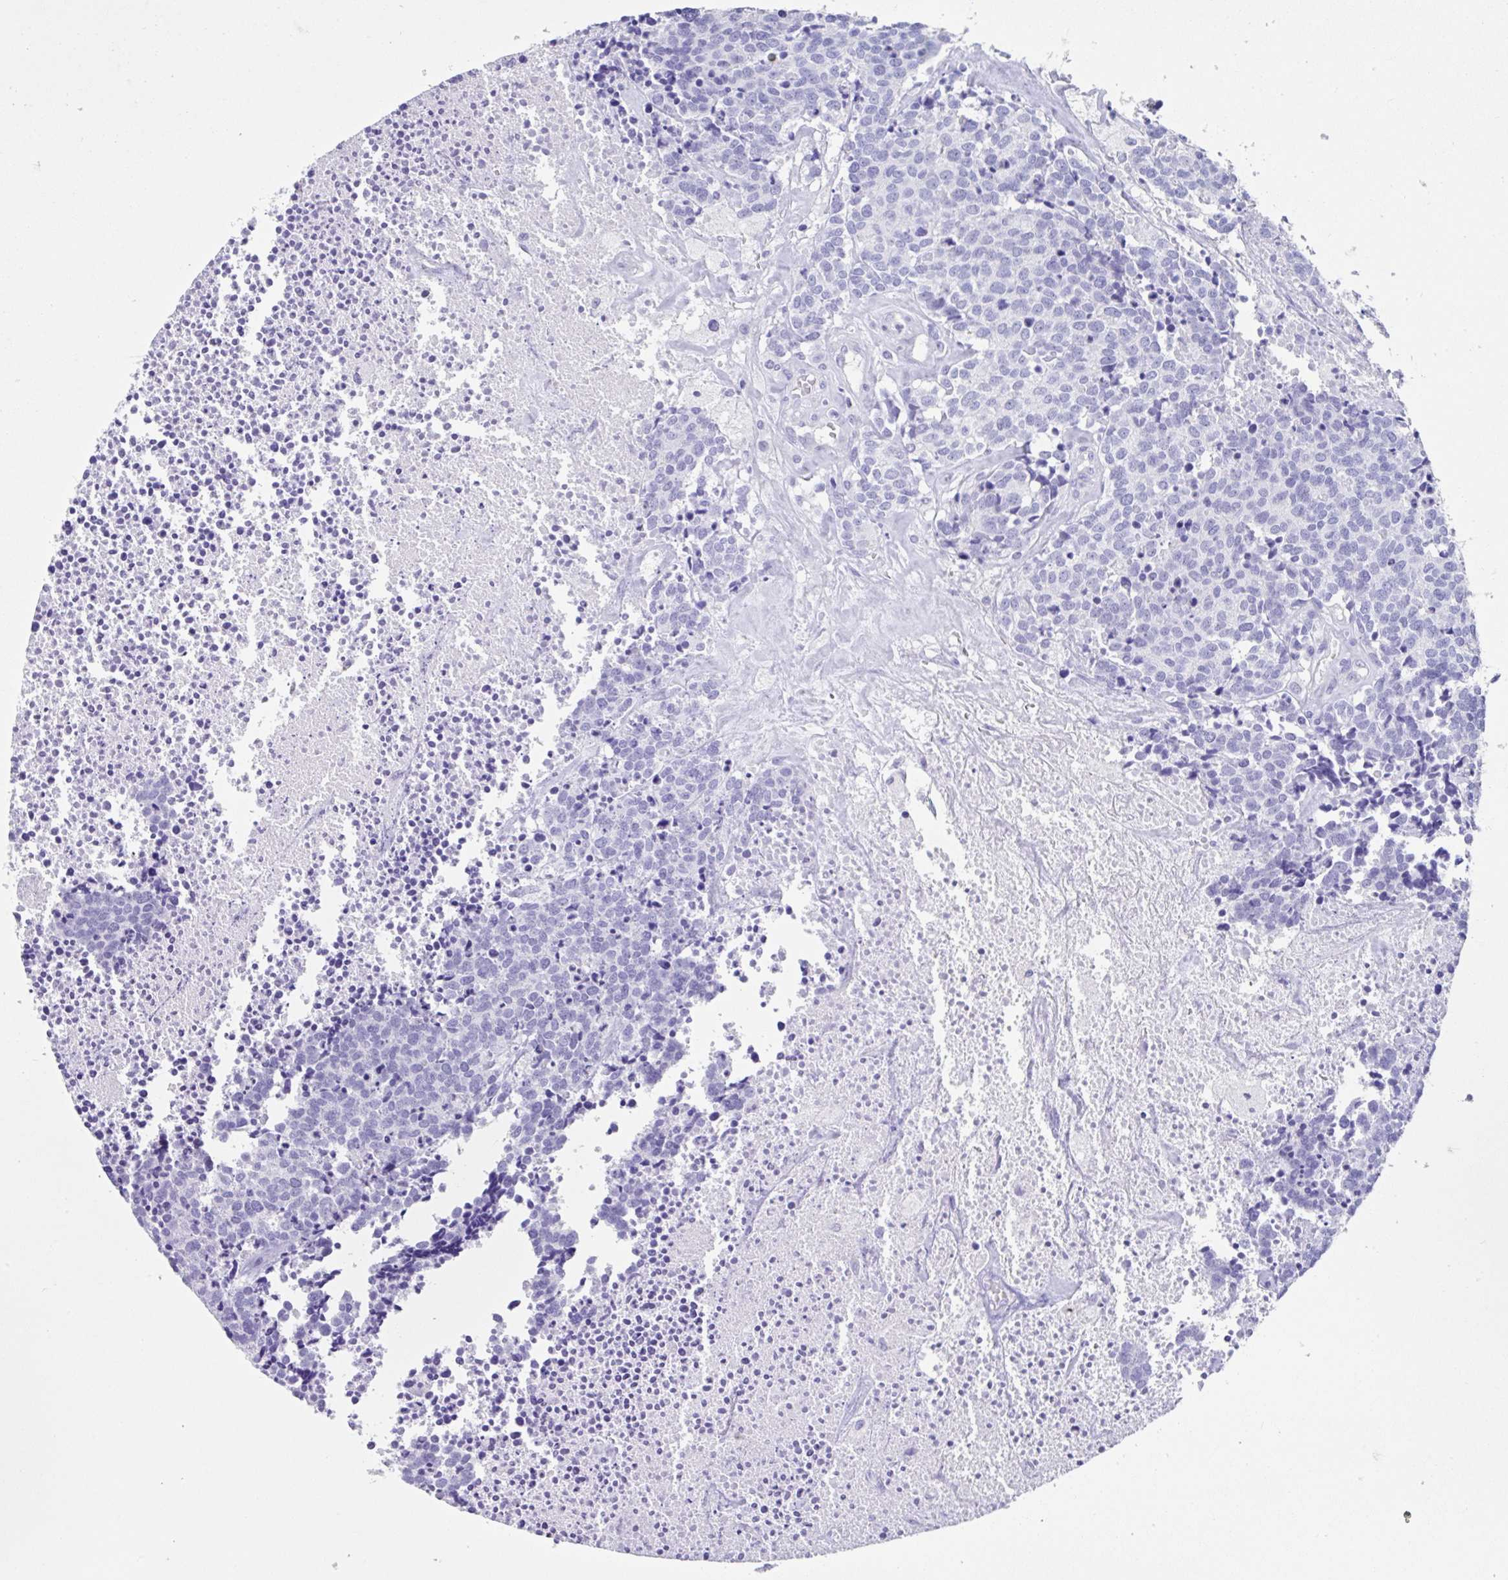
{"staining": {"intensity": "negative", "quantity": "none", "location": "none"}, "tissue": "carcinoid", "cell_type": "Tumor cells", "image_type": "cancer", "snomed": [{"axis": "morphology", "description": "Carcinoid, malignant, NOS"}, {"axis": "topography", "description": "Skin"}], "caption": "High power microscopy photomicrograph of an immunohistochemistry image of malignant carcinoid, revealing no significant positivity in tumor cells.", "gene": "FAM107A", "patient": {"sex": "female", "age": 79}}